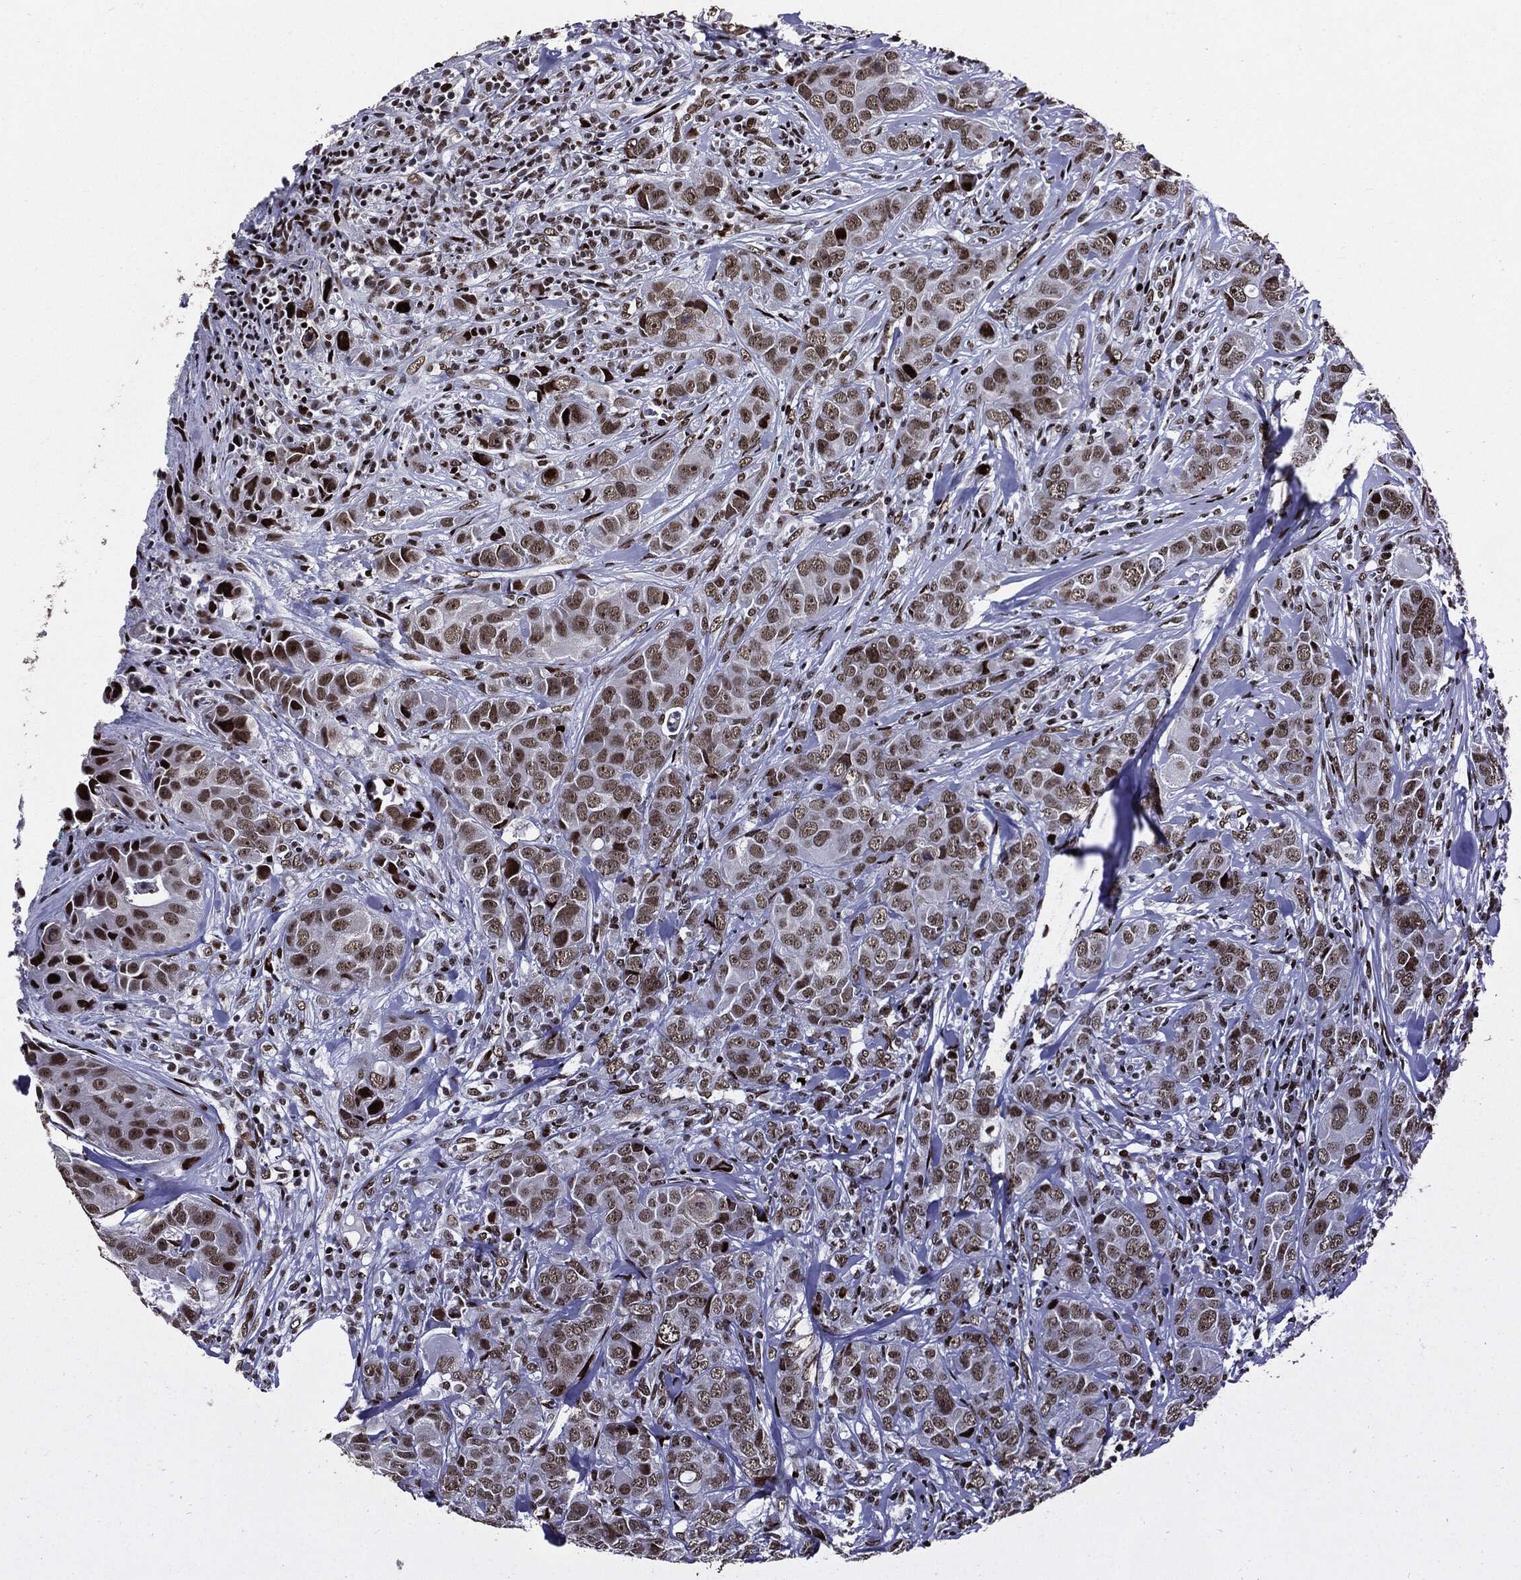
{"staining": {"intensity": "moderate", "quantity": ">75%", "location": "nuclear"}, "tissue": "breast cancer", "cell_type": "Tumor cells", "image_type": "cancer", "snomed": [{"axis": "morphology", "description": "Duct carcinoma"}, {"axis": "topography", "description": "Breast"}], "caption": "Breast cancer (intraductal carcinoma) stained for a protein (brown) reveals moderate nuclear positive staining in about >75% of tumor cells.", "gene": "ZFP91", "patient": {"sex": "female", "age": 43}}